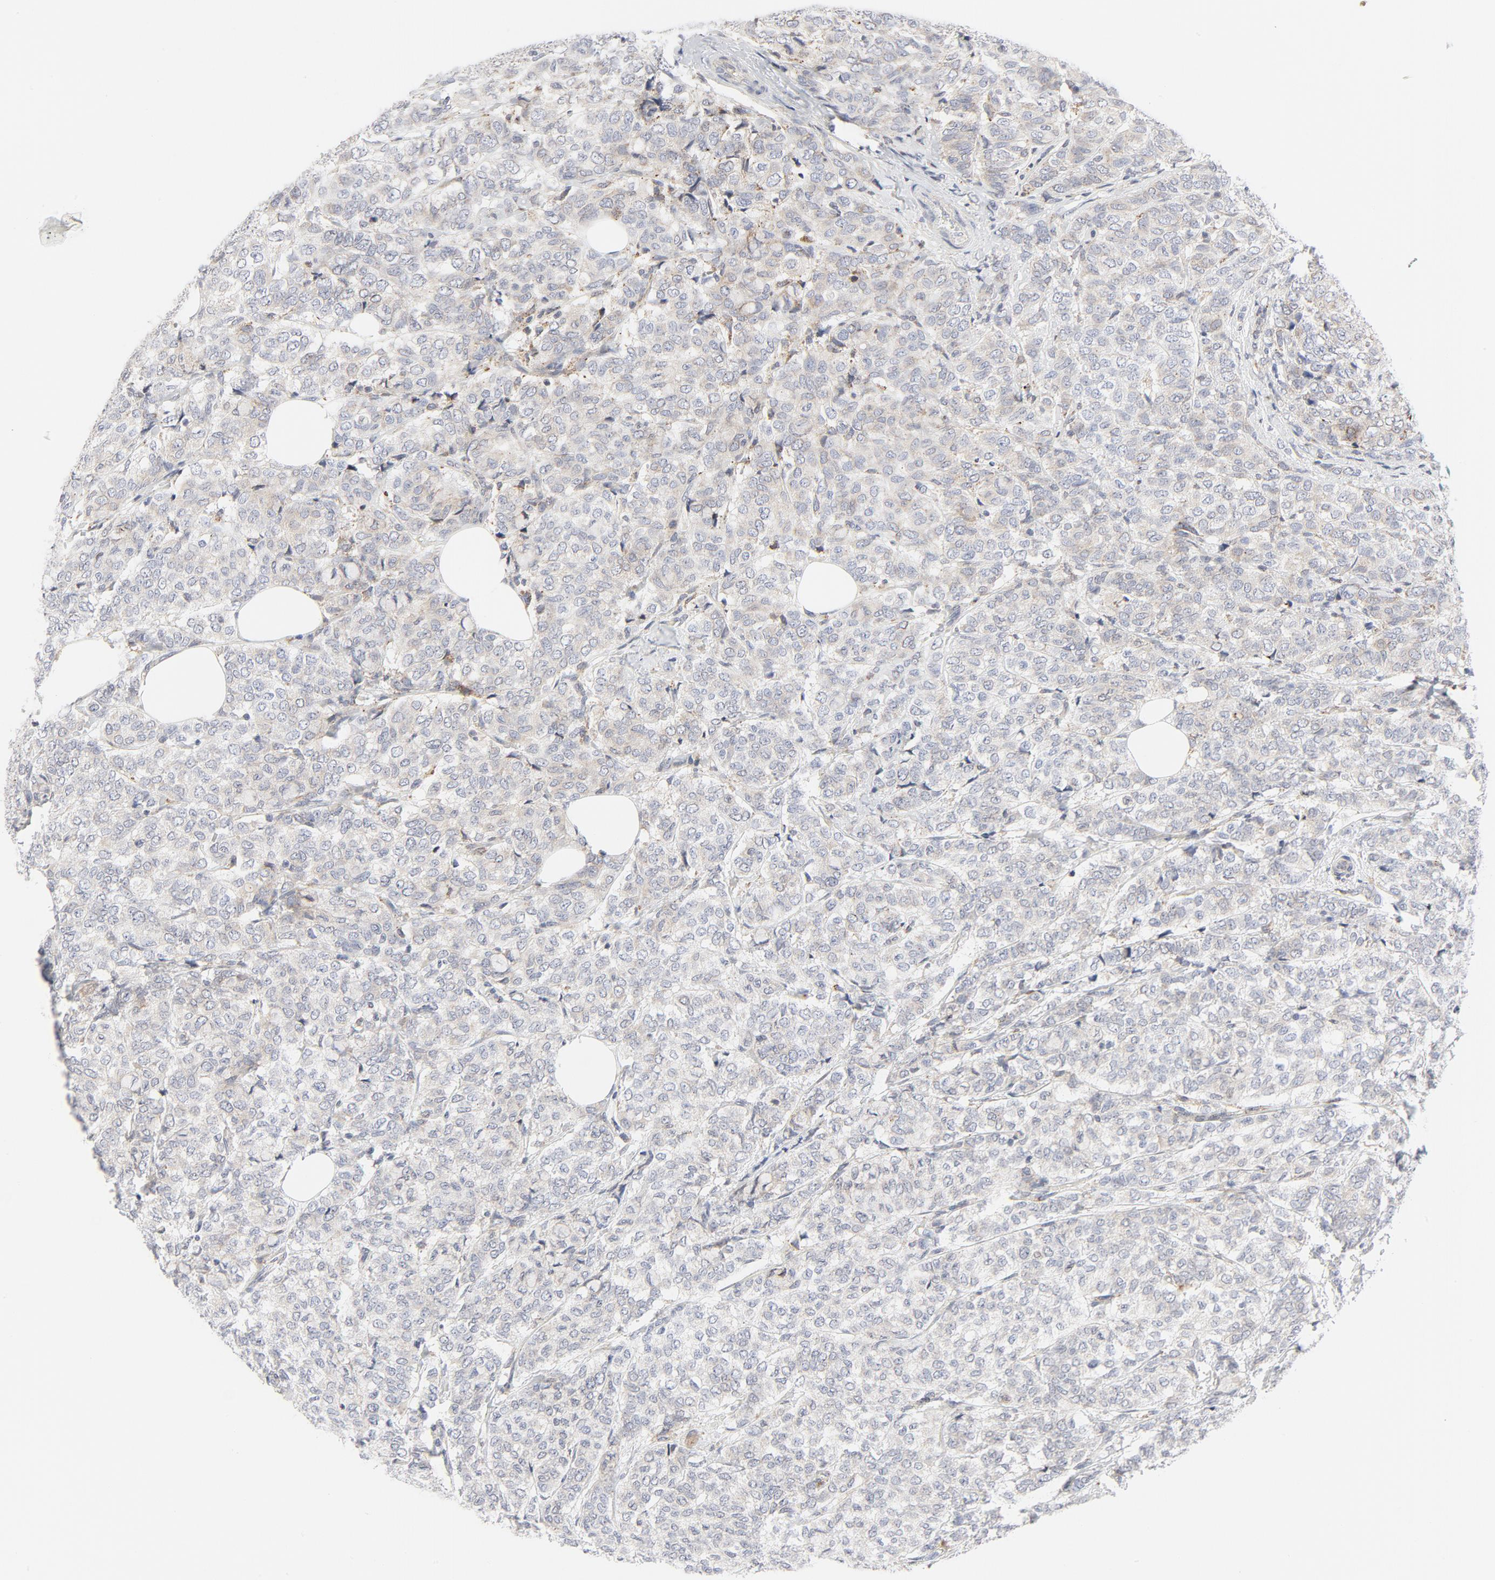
{"staining": {"intensity": "negative", "quantity": "none", "location": "none"}, "tissue": "breast cancer", "cell_type": "Tumor cells", "image_type": "cancer", "snomed": [{"axis": "morphology", "description": "Lobular carcinoma"}, {"axis": "topography", "description": "Breast"}], "caption": "Breast cancer (lobular carcinoma) was stained to show a protein in brown. There is no significant staining in tumor cells.", "gene": "LRP6", "patient": {"sex": "female", "age": 60}}